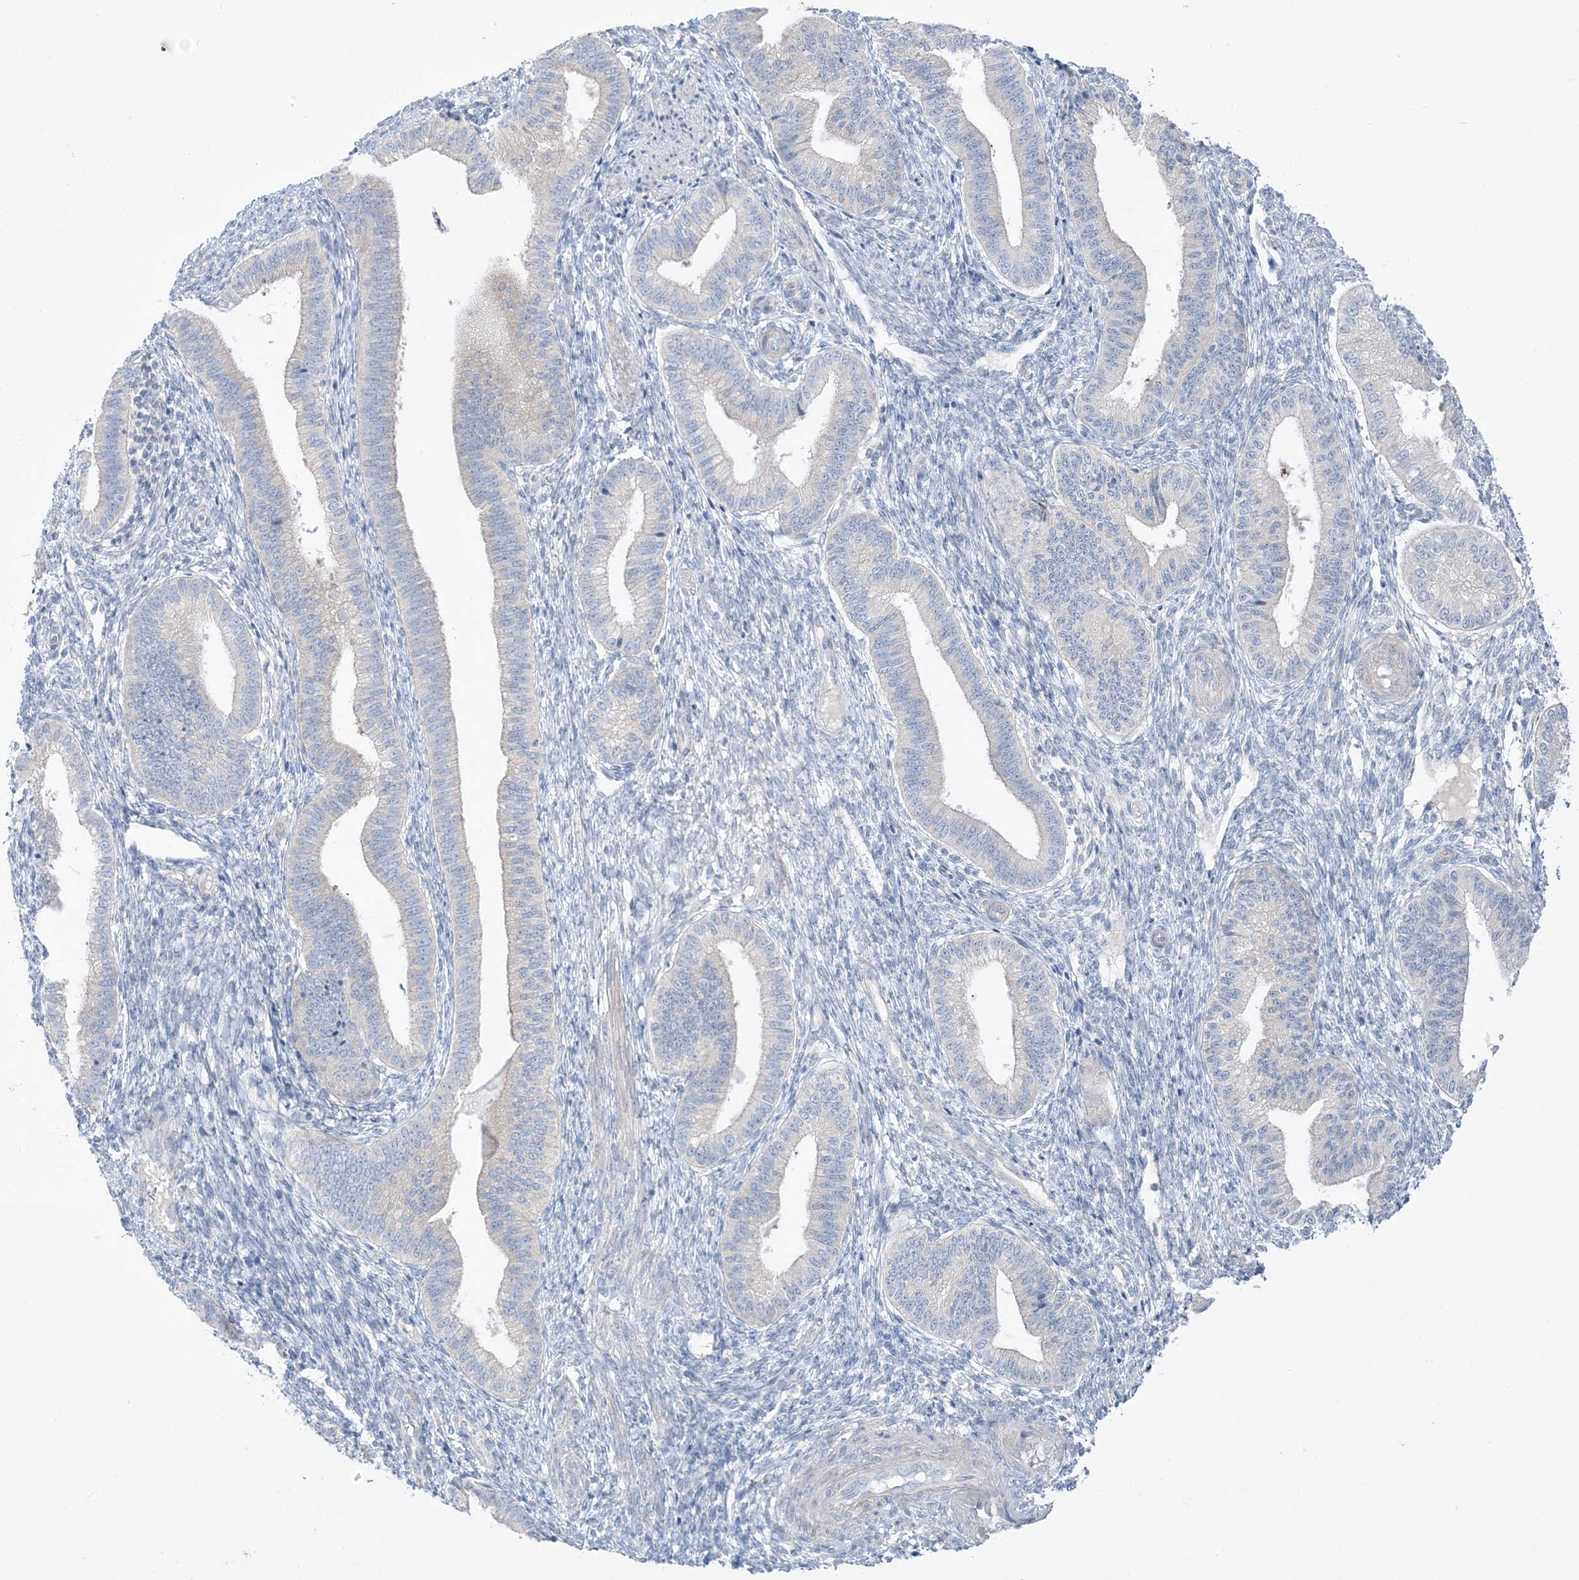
{"staining": {"intensity": "negative", "quantity": "none", "location": "none"}, "tissue": "endometrium", "cell_type": "Cells in endometrial stroma", "image_type": "normal", "snomed": [{"axis": "morphology", "description": "Normal tissue, NOS"}, {"axis": "topography", "description": "Endometrium"}], "caption": "Protein analysis of unremarkable endometrium demonstrates no significant expression in cells in endometrial stroma.", "gene": "FAM184A", "patient": {"sex": "female", "age": 39}}